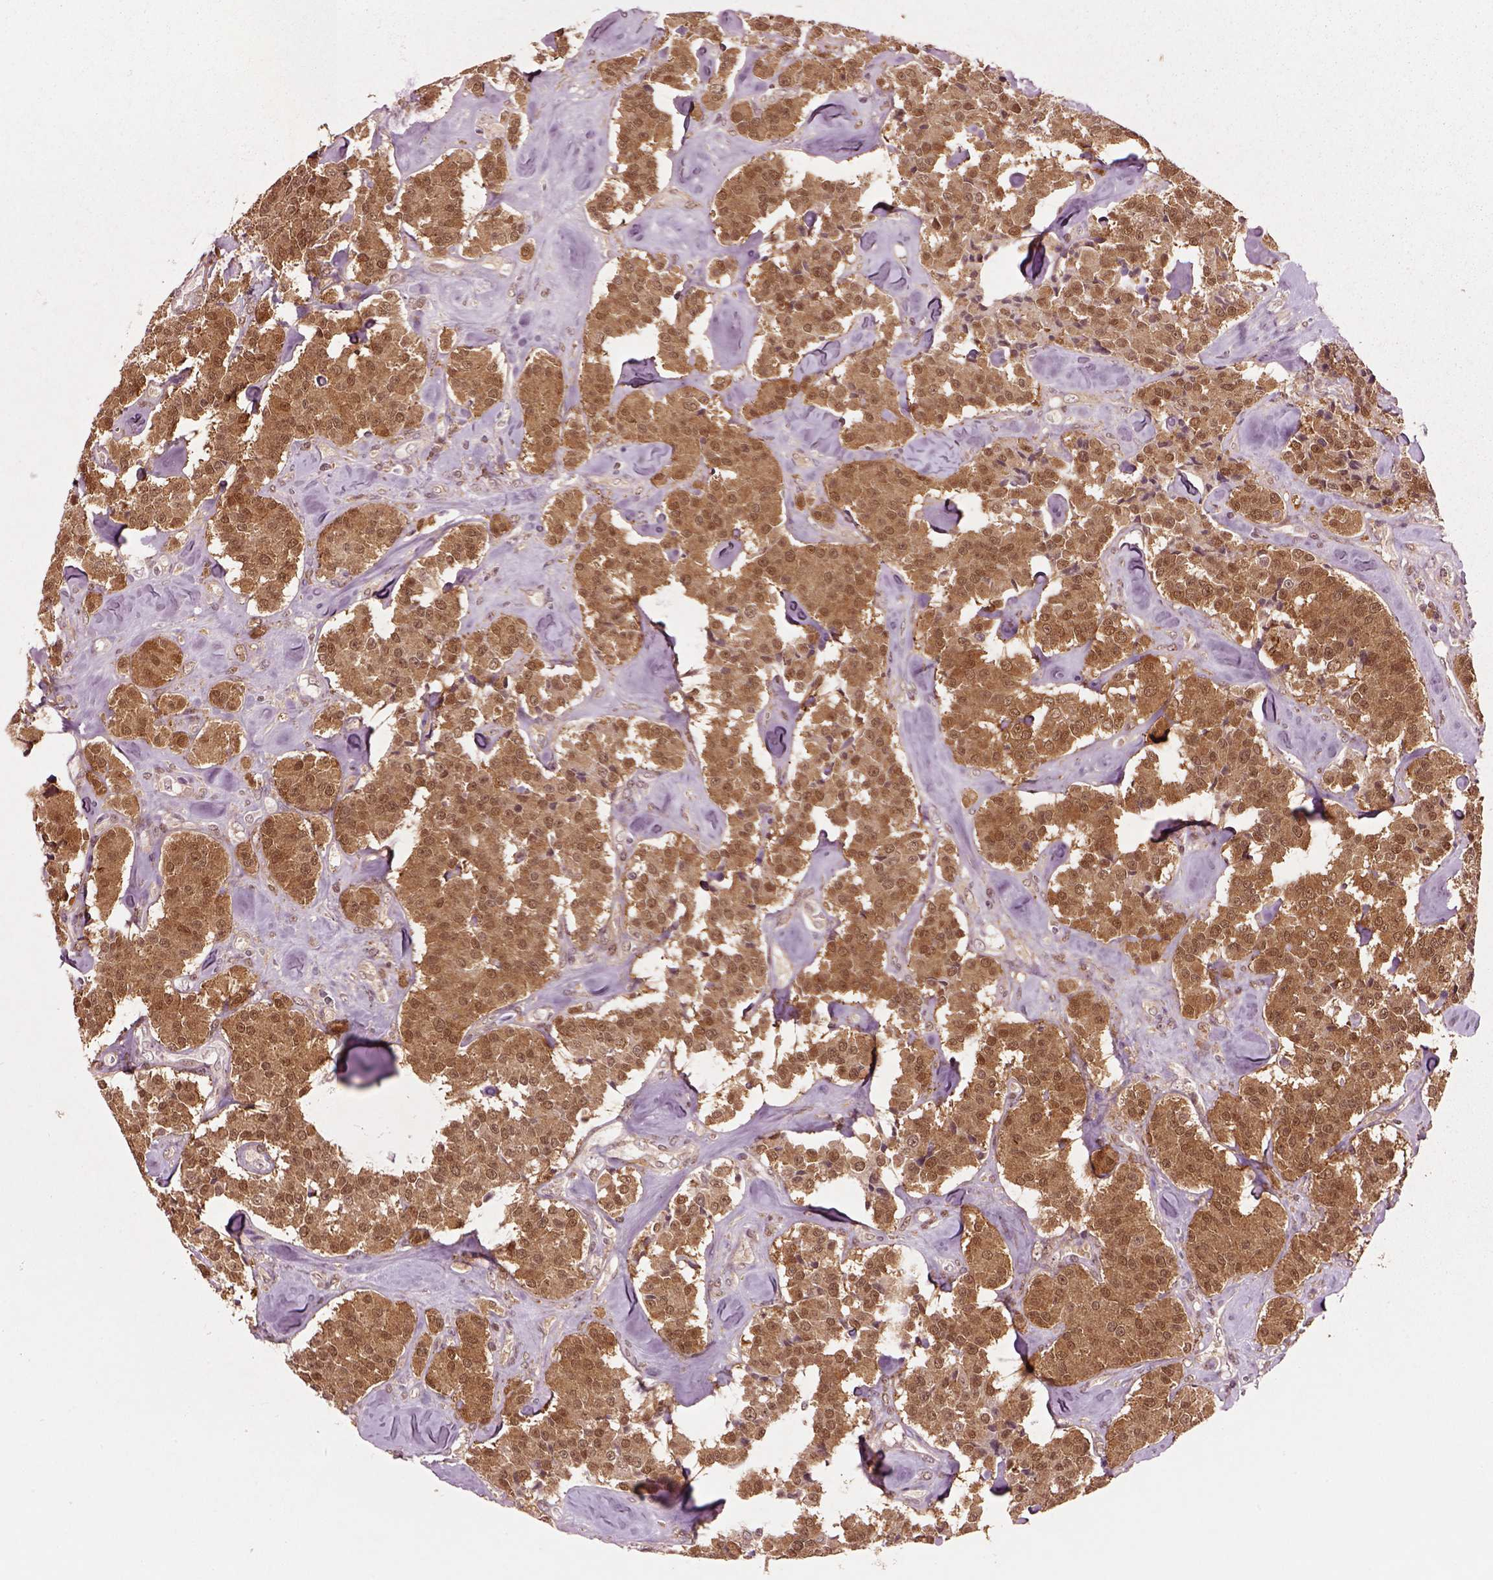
{"staining": {"intensity": "moderate", "quantity": ">75%", "location": "cytoplasmic/membranous,nuclear"}, "tissue": "carcinoid", "cell_type": "Tumor cells", "image_type": "cancer", "snomed": [{"axis": "morphology", "description": "Carcinoid, malignant, NOS"}, {"axis": "topography", "description": "Pancreas"}], "caption": "This is an image of immunohistochemistry staining of malignant carcinoid, which shows moderate positivity in the cytoplasmic/membranous and nuclear of tumor cells.", "gene": "MDP1", "patient": {"sex": "male", "age": 41}}